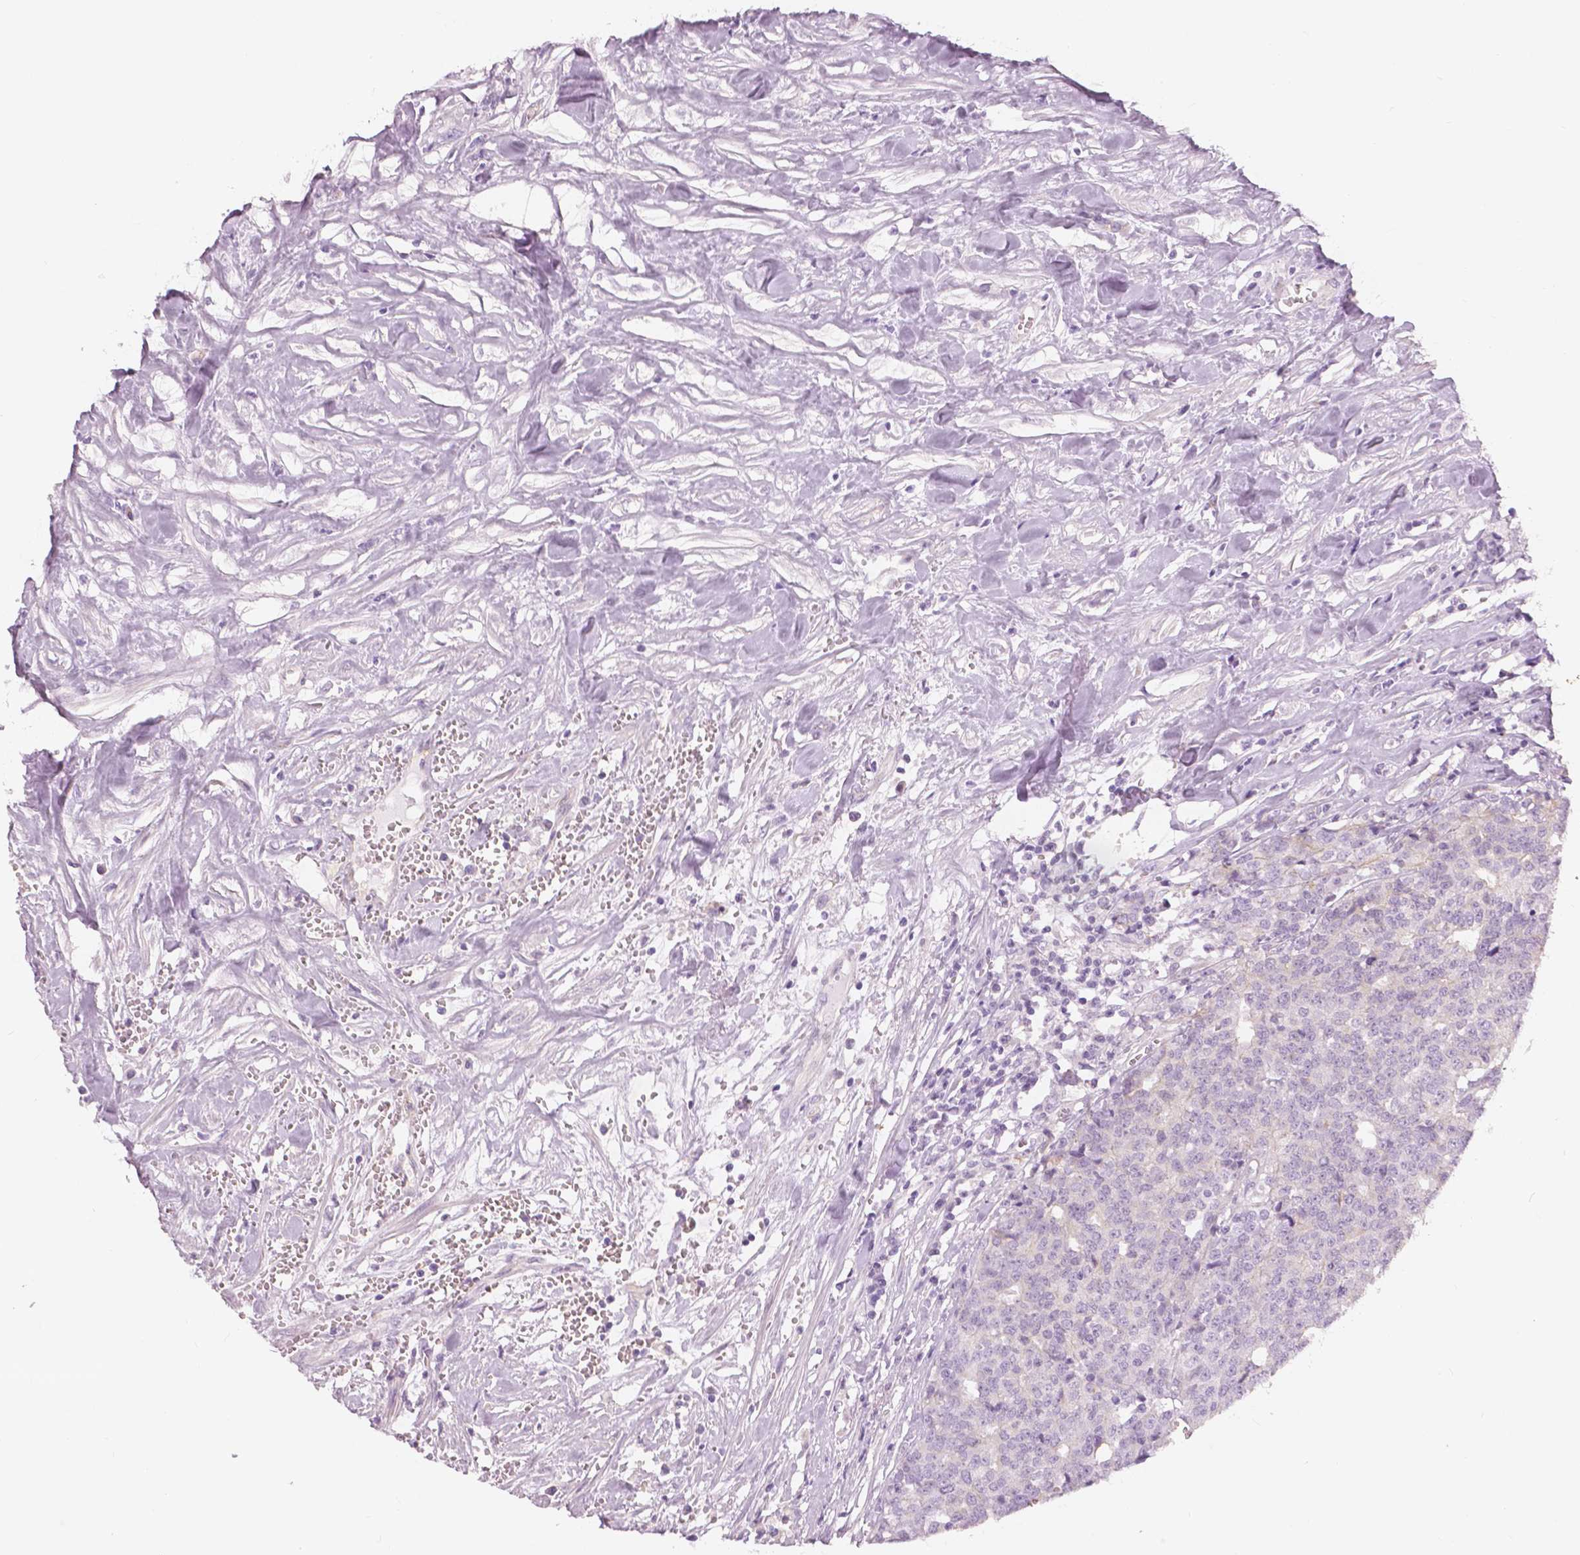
{"staining": {"intensity": "negative", "quantity": "none", "location": "none"}, "tissue": "prostate cancer", "cell_type": "Tumor cells", "image_type": "cancer", "snomed": [{"axis": "morphology", "description": "Adenocarcinoma, High grade"}, {"axis": "topography", "description": "Prostate and seminal vesicle, NOS"}], "caption": "This histopathology image is of adenocarcinoma (high-grade) (prostate) stained with IHC to label a protein in brown with the nuclei are counter-stained blue. There is no expression in tumor cells.", "gene": "SLC24A1", "patient": {"sex": "male", "age": 60}}